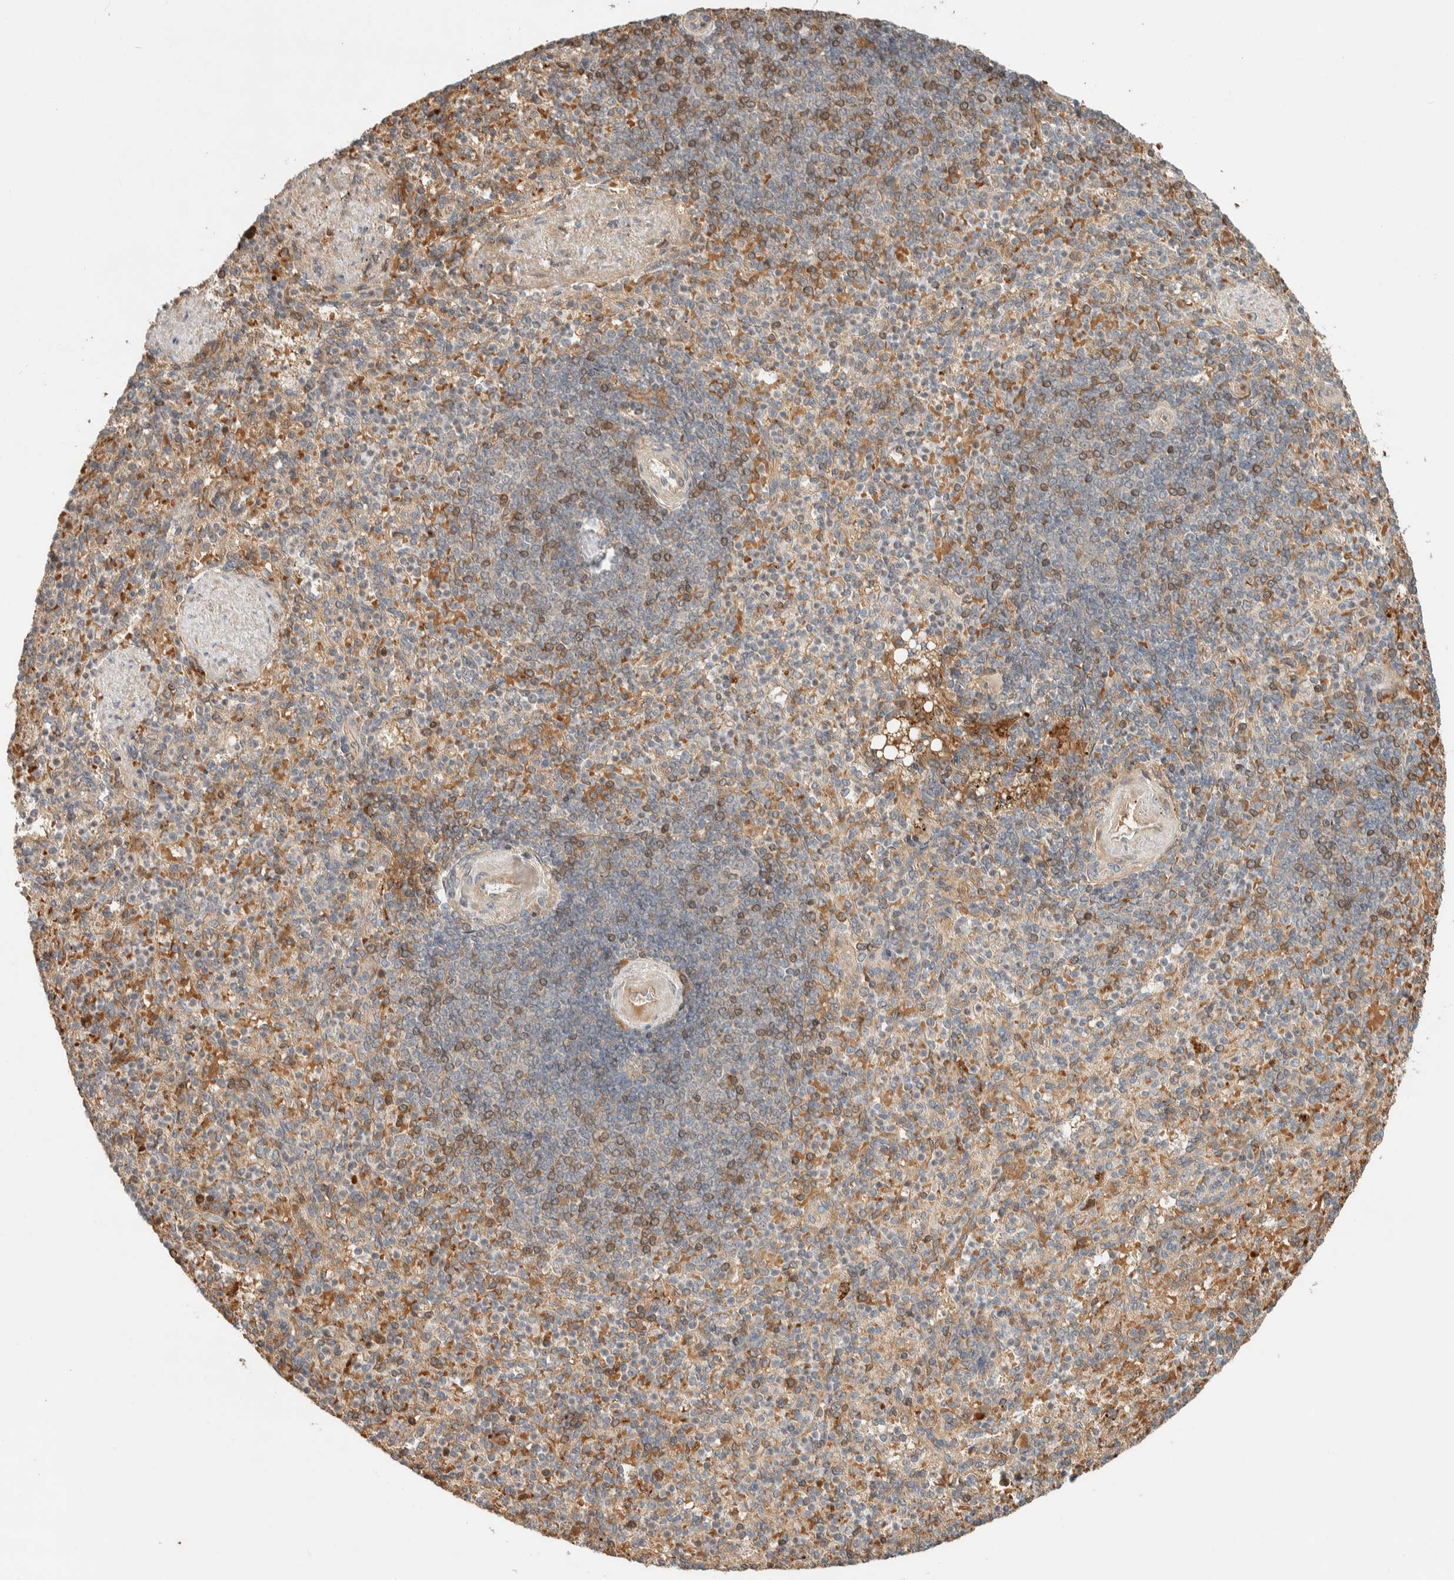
{"staining": {"intensity": "moderate", "quantity": "25%-75%", "location": "cytoplasmic/membranous"}, "tissue": "spleen", "cell_type": "Cells in red pulp", "image_type": "normal", "snomed": [{"axis": "morphology", "description": "Normal tissue, NOS"}, {"axis": "topography", "description": "Spleen"}], "caption": "Moderate cytoplasmic/membranous protein positivity is appreciated in approximately 25%-75% of cells in red pulp in spleen.", "gene": "ZBTB2", "patient": {"sex": "female", "age": 74}}